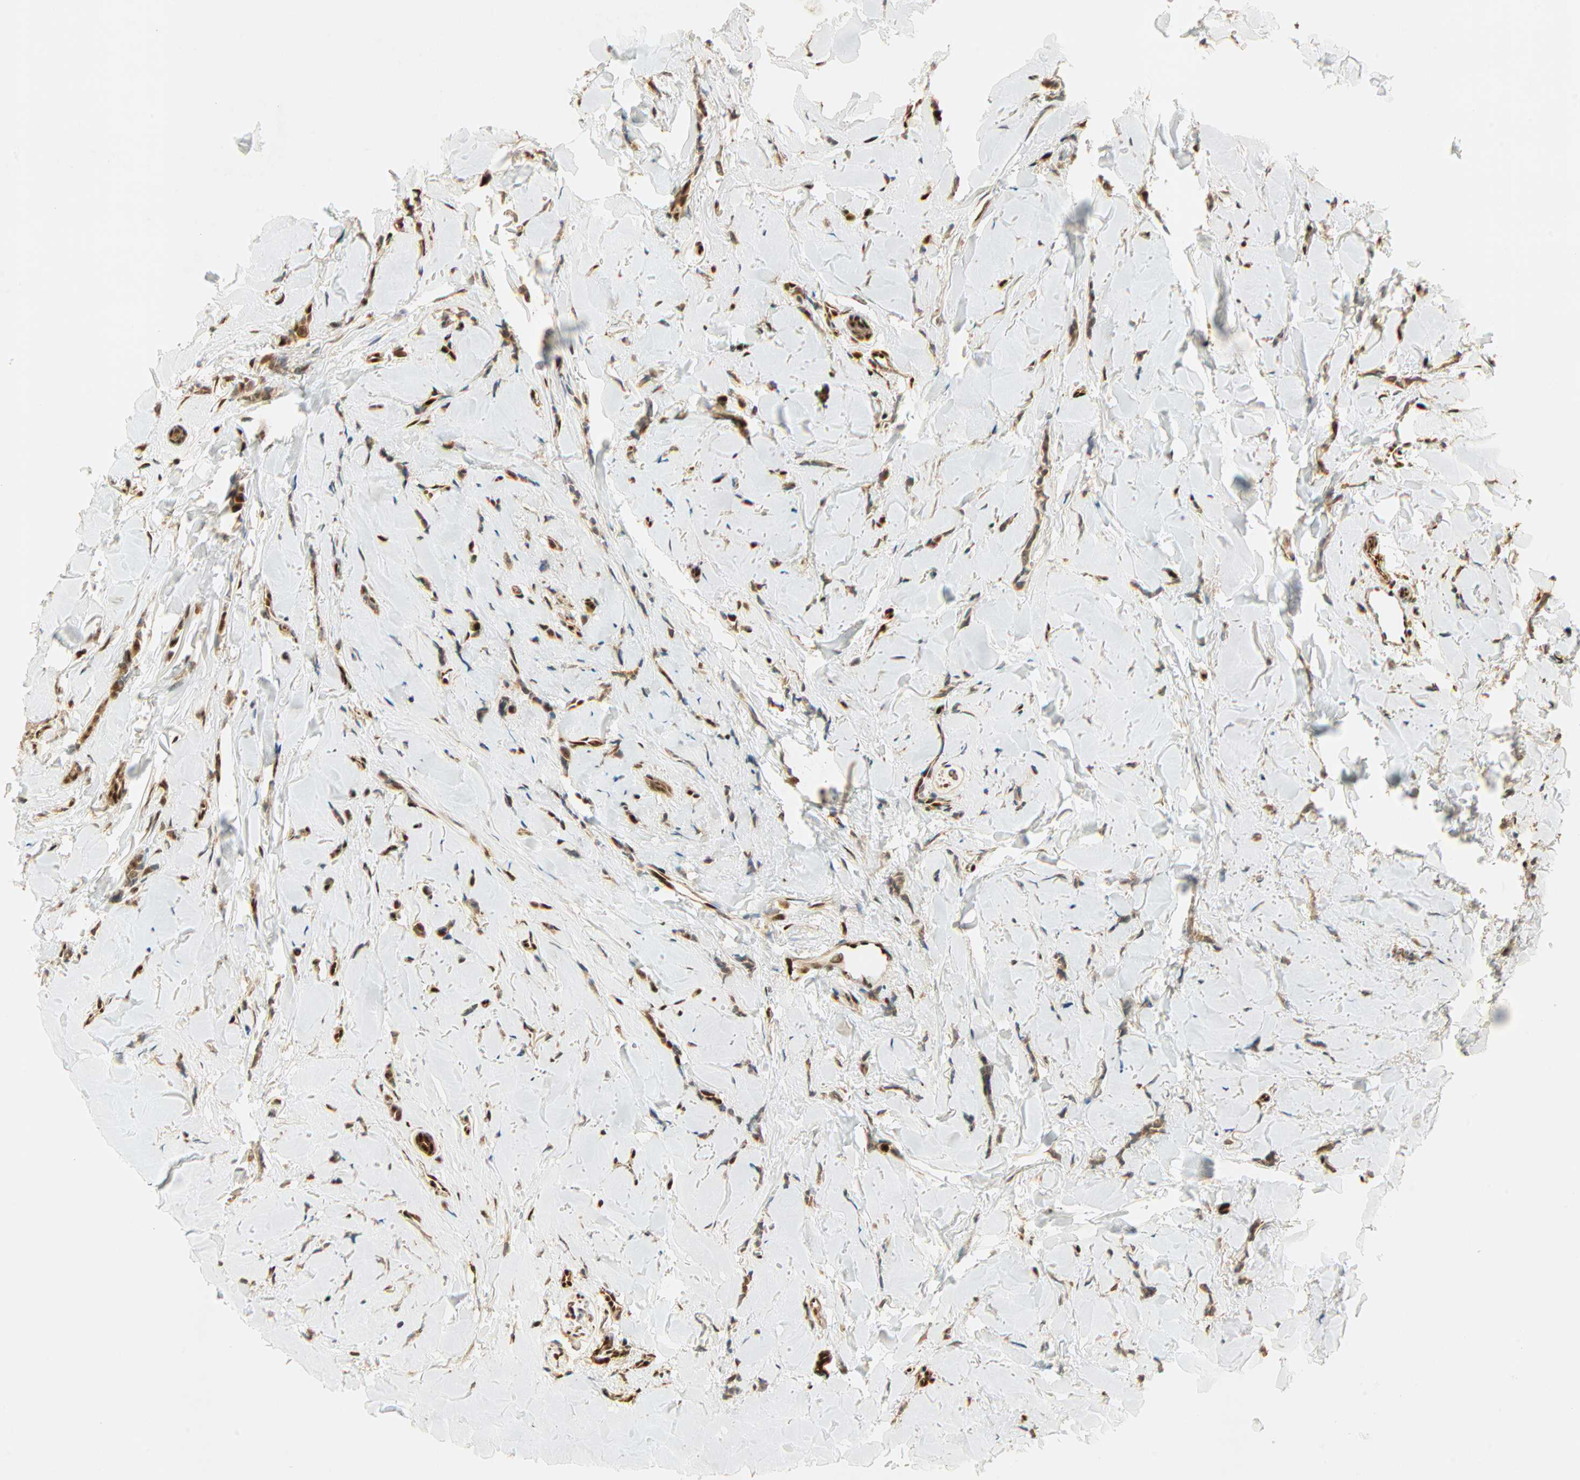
{"staining": {"intensity": "strong", "quantity": ">75%", "location": "cytoplasmic/membranous,nuclear"}, "tissue": "breast cancer", "cell_type": "Tumor cells", "image_type": "cancer", "snomed": [{"axis": "morphology", "description": "Lobular carcinoma"}, {"axis": "topography", "description": "Skin"}, {"axis": "topography", "description": "Breast"}], "caption": "The immunohistochemical stain labels strong cytoplasmic/membranous and nuclear staining in tumor cells of lobular carcinoma (breast) tissue.", "gene": "PNPLA6", "patient": {"sex": "female", "age": 46}}